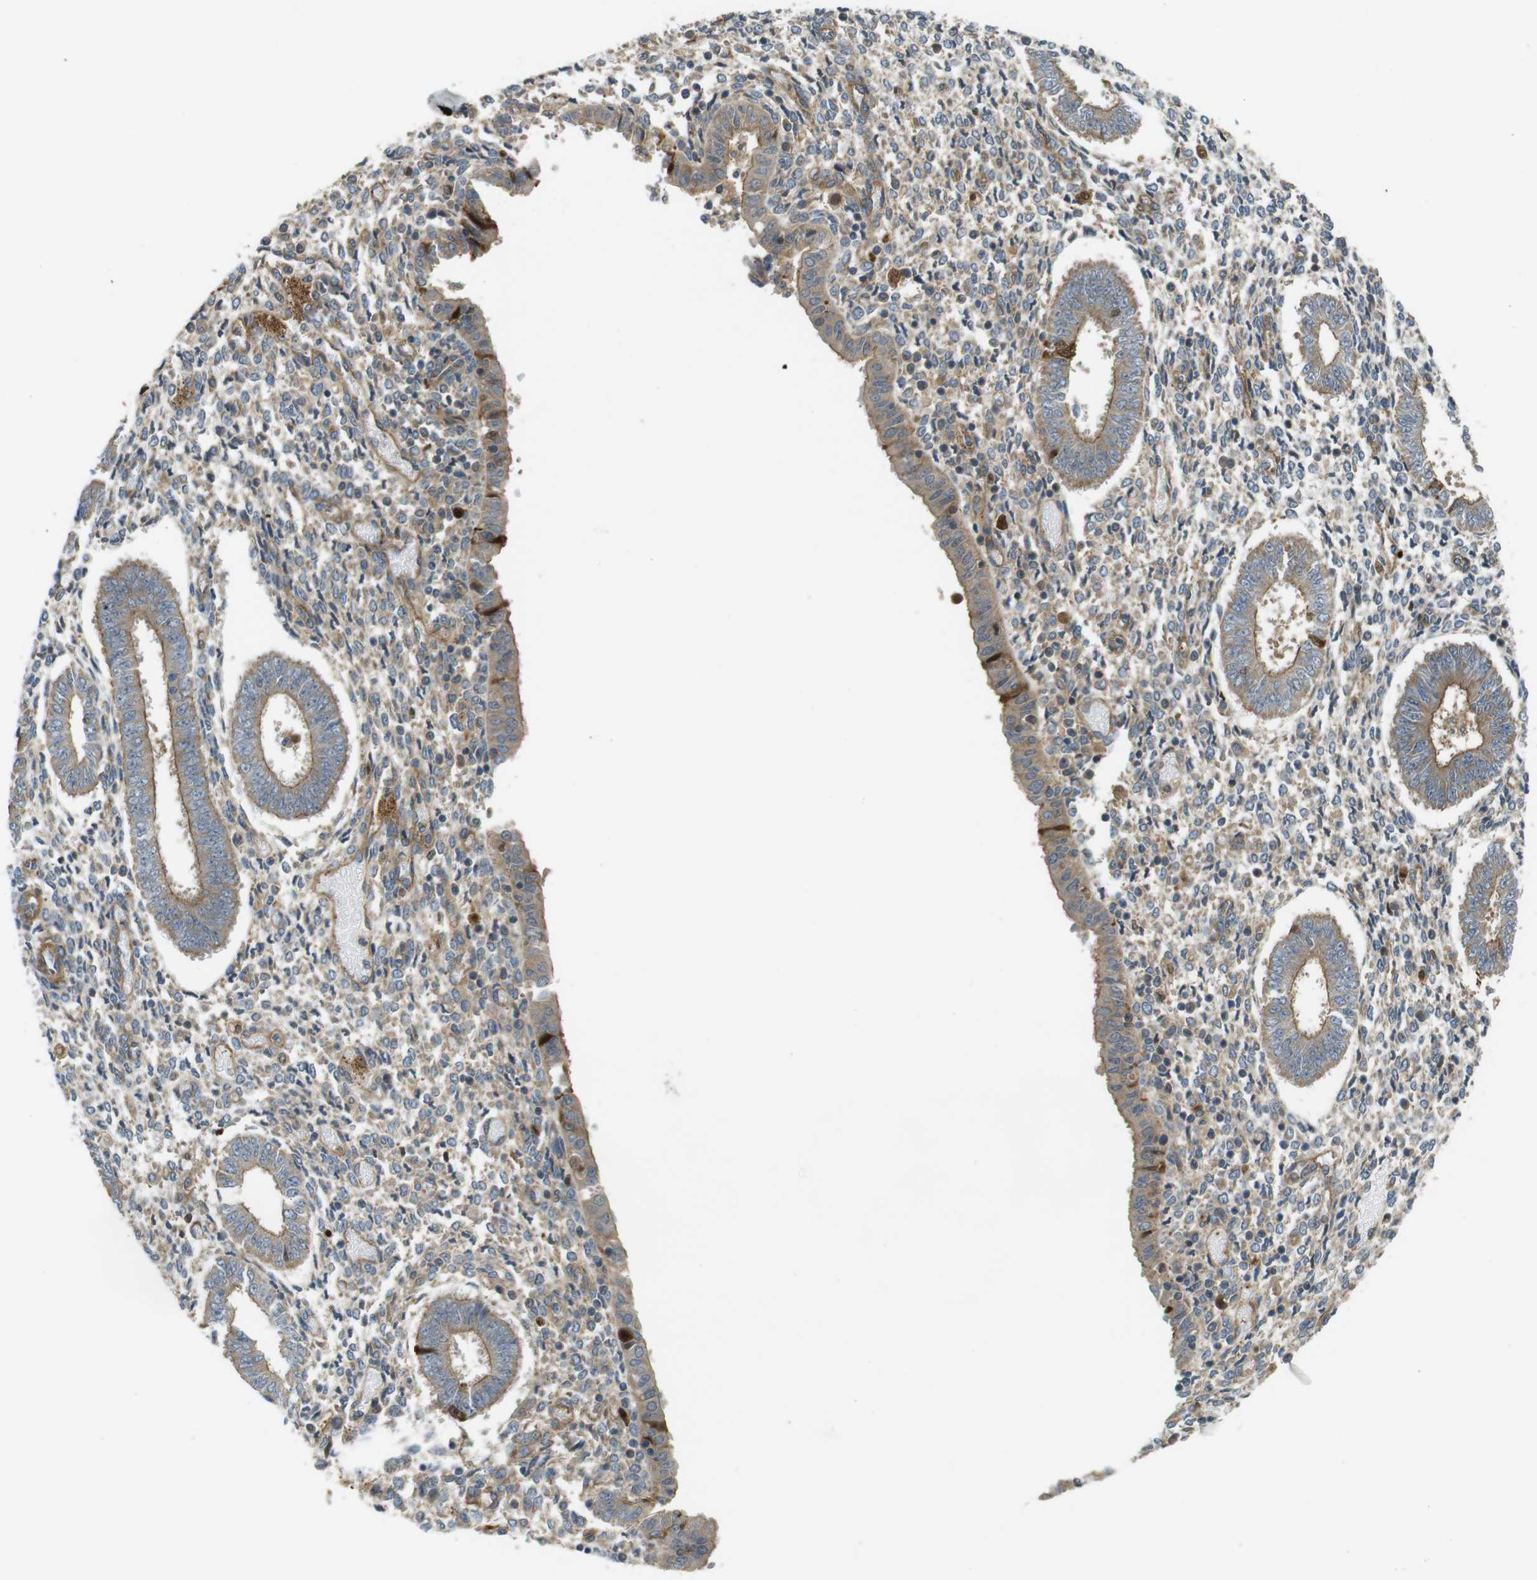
{"staining": {"intensity": "weak", "quantity": "25%-75%", "location": "cytoplasmic/membranous"}, "tissue": "endometrium", "cell_type": "Cells in endometrial stroma", "image_type": "normal", "snomed": [{"axis": "morphology", "description": "Normal tissue, NOS"}, {"axis": "topography", "description": "Endometrium"}], "caption": "This photomicrograph reveals immunohistochemistry staining of benign human endometrium, with low weak cytoplasmic/membranous expression in approximately 25%-75% of cells in endometrial stroma.", "gene": "TSC1", "patient": {"sex": "female", "age": 35}}